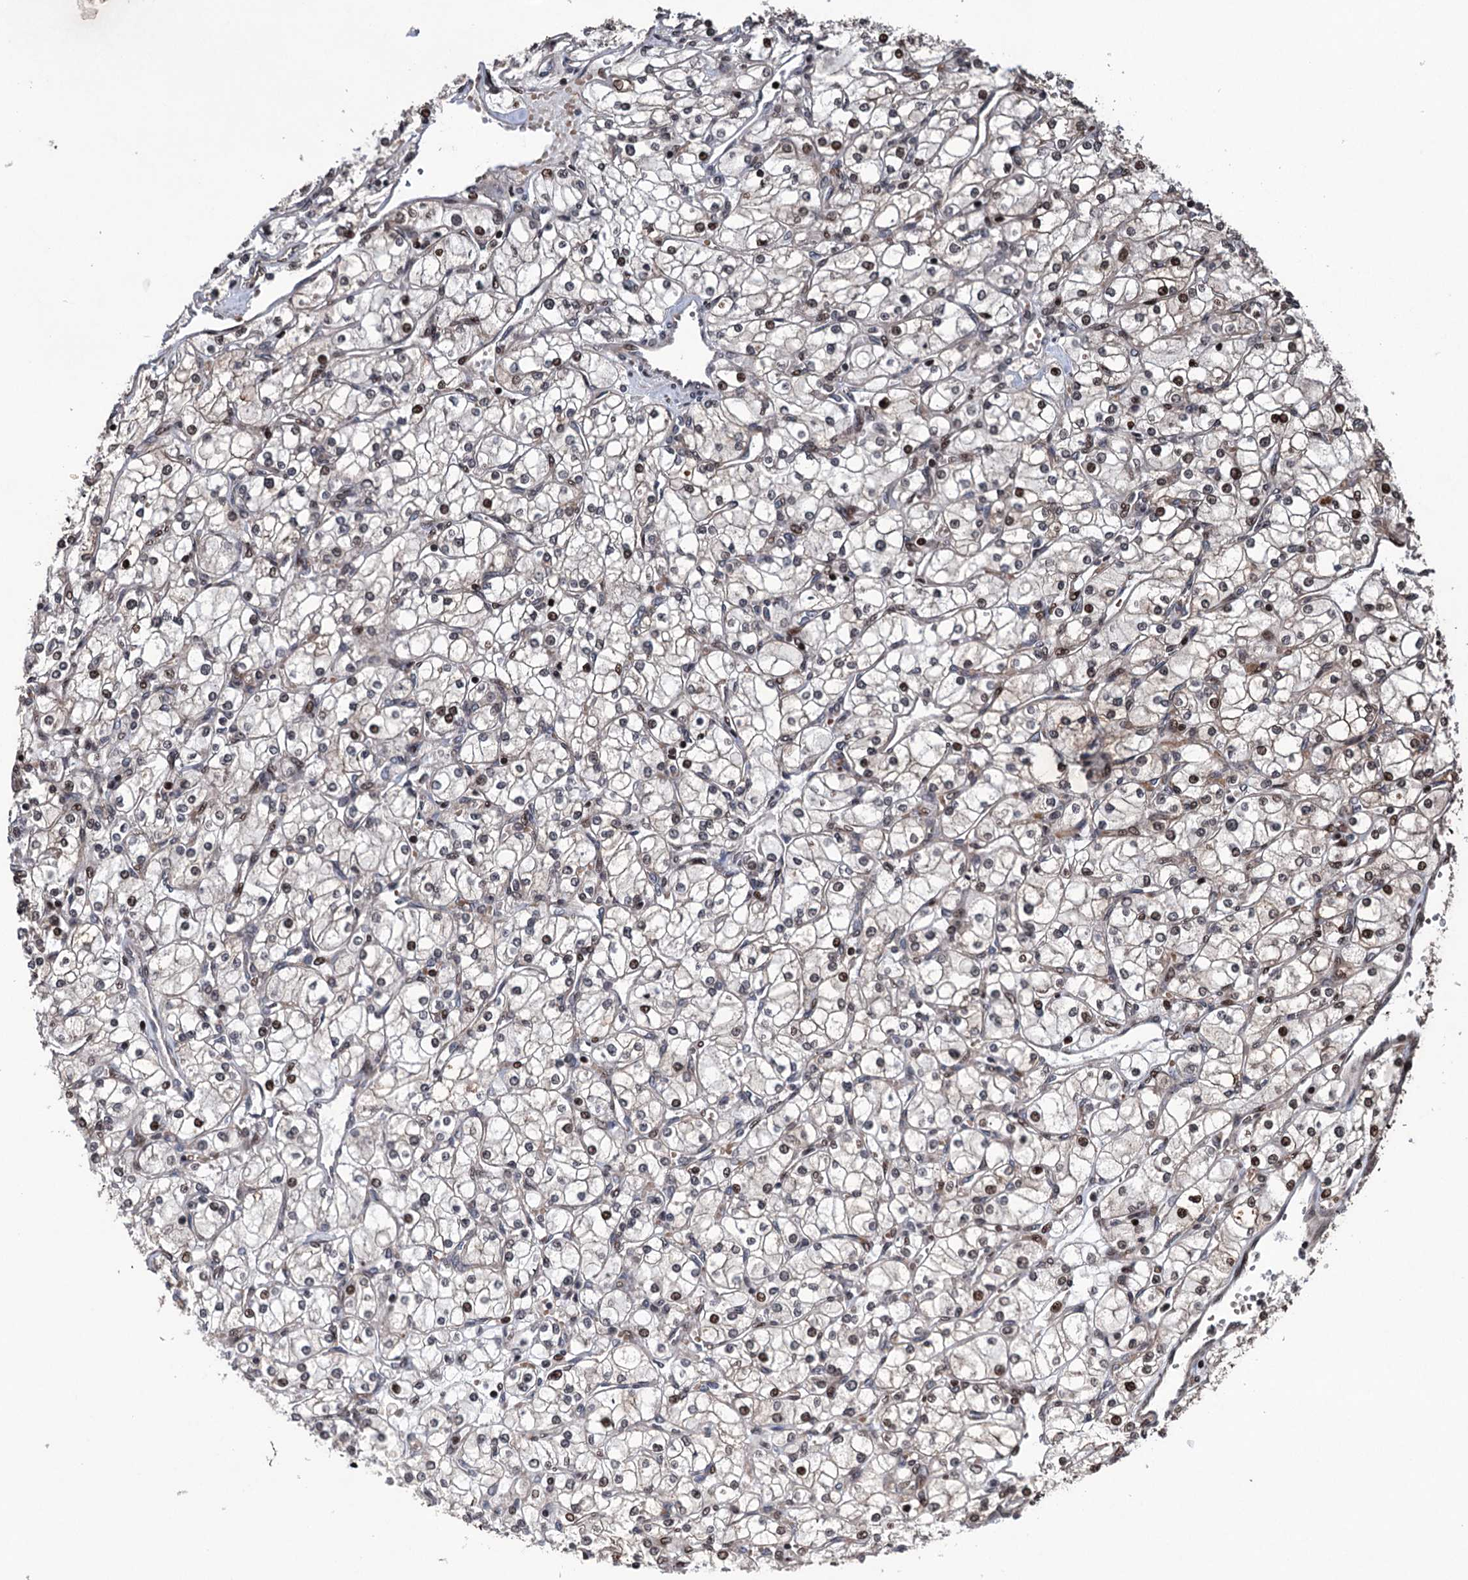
{"staining": {"intensity": "moderate", "quantity": "25%-75%", "location": "nuclear"}, "tissue": "renal cancer", "cell_type": "Tumor cells", "image_type": "cancer", "snomed": [{"axis": "morphology", "description": "Adenocarcinoma, NOS"}, {"axis": "topography", "description": "Kidney"}], "caption": "DAB immunohistochemical staining of renal cancer demonstrates moderate nuclear protein staining in approximately 25%-75% of tumor cells.", "gene": "EYA4", "patient": {"sex": "male", "age": 80}}